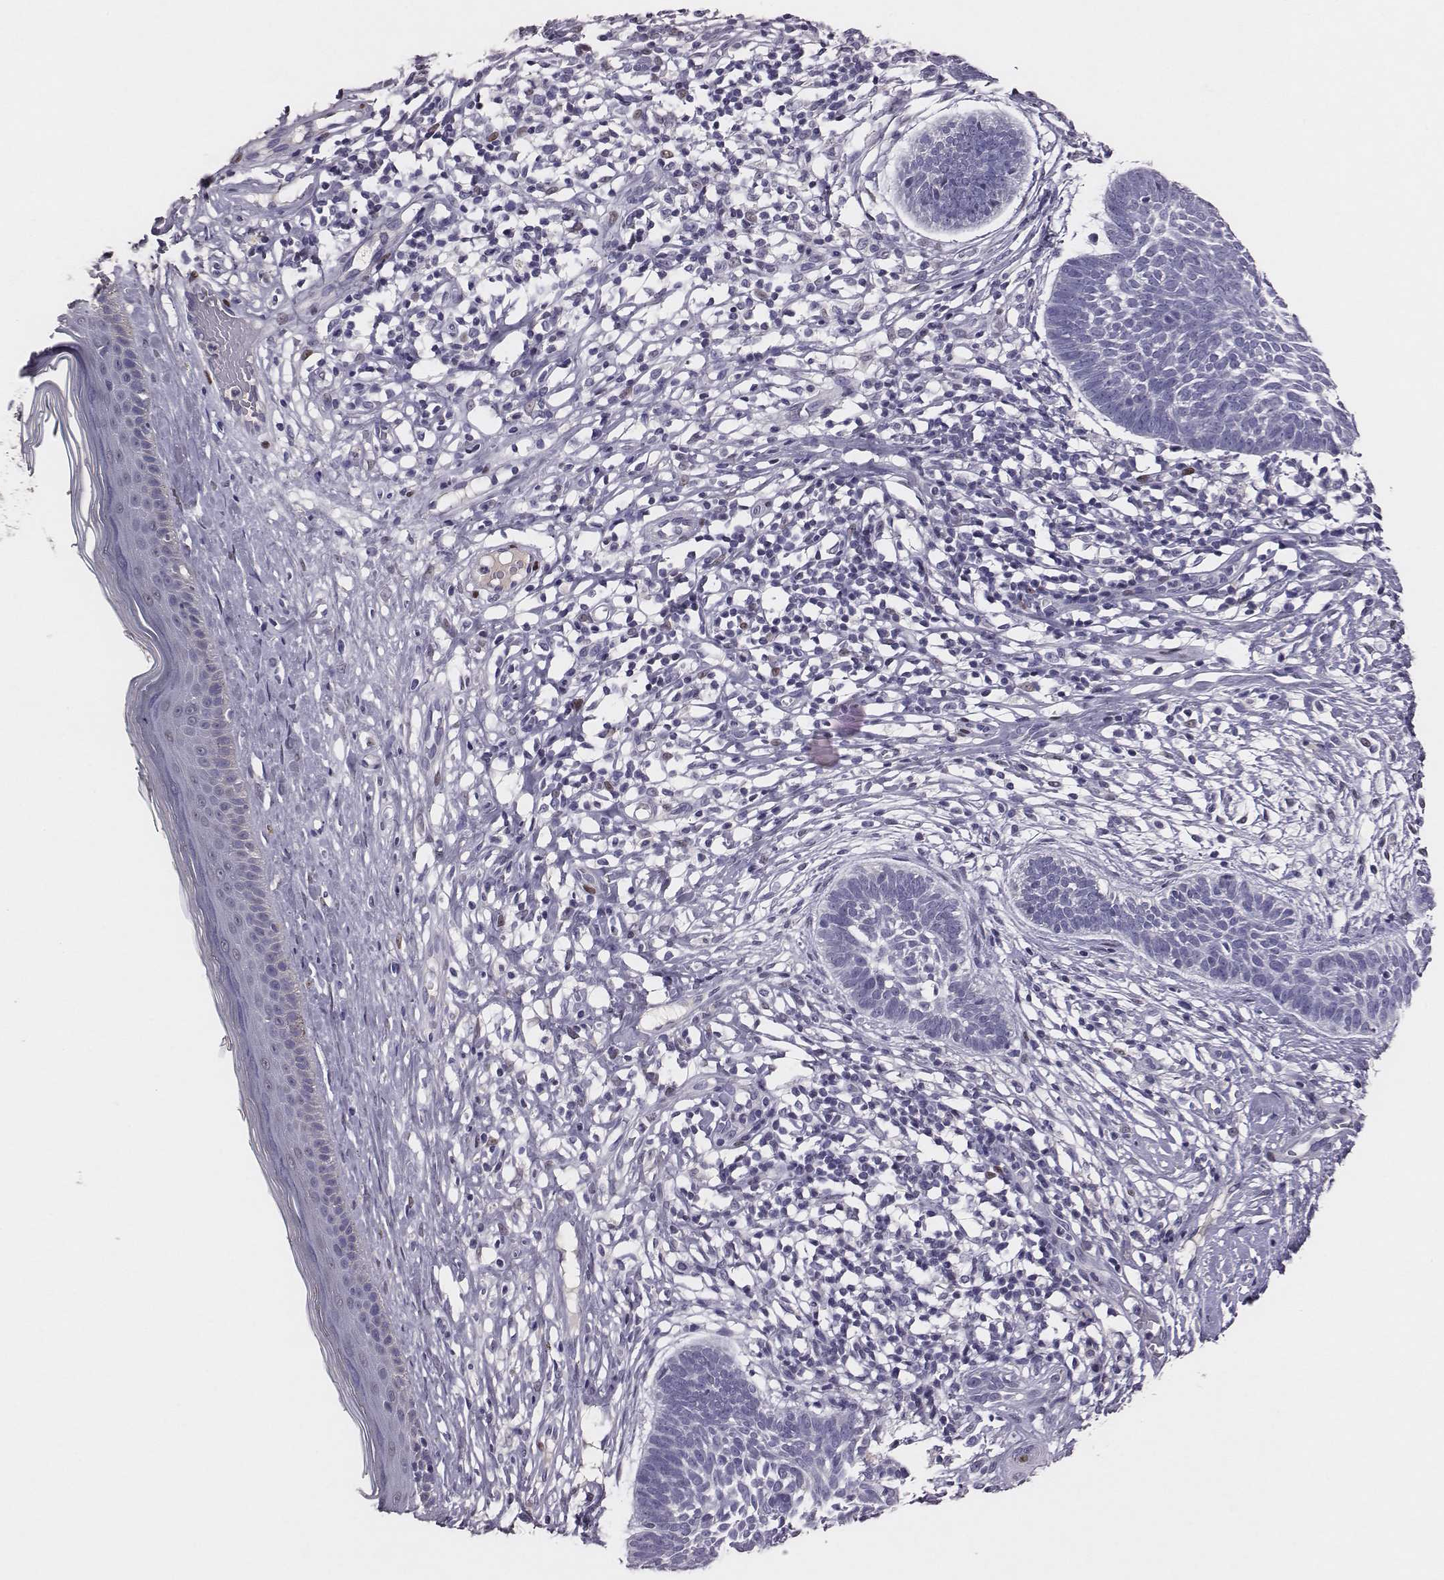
{"staining": {"intensity": "negative", "quantity": "none", "location": "none"}, "tissue": "skin cancer", "cell_type": "Tumor cells", "image_type": "cancer", "snomed": [{"axis": "morphology", "description": "Basal cell carcinoma"}, {"axis": "topography", "description": "Skin"}], "caption": "An immunohistochemistry histopathology image of basal cell carcinoma (skin) is shown. There is no staining in tumor cells of basal cell carcinoma (skin). The staining is performed using DAB brown chromogen with nuclei counter-stained in using hematoxylin.", "gene": "EN1", "patient": {"sex": "male", "age": 85}}